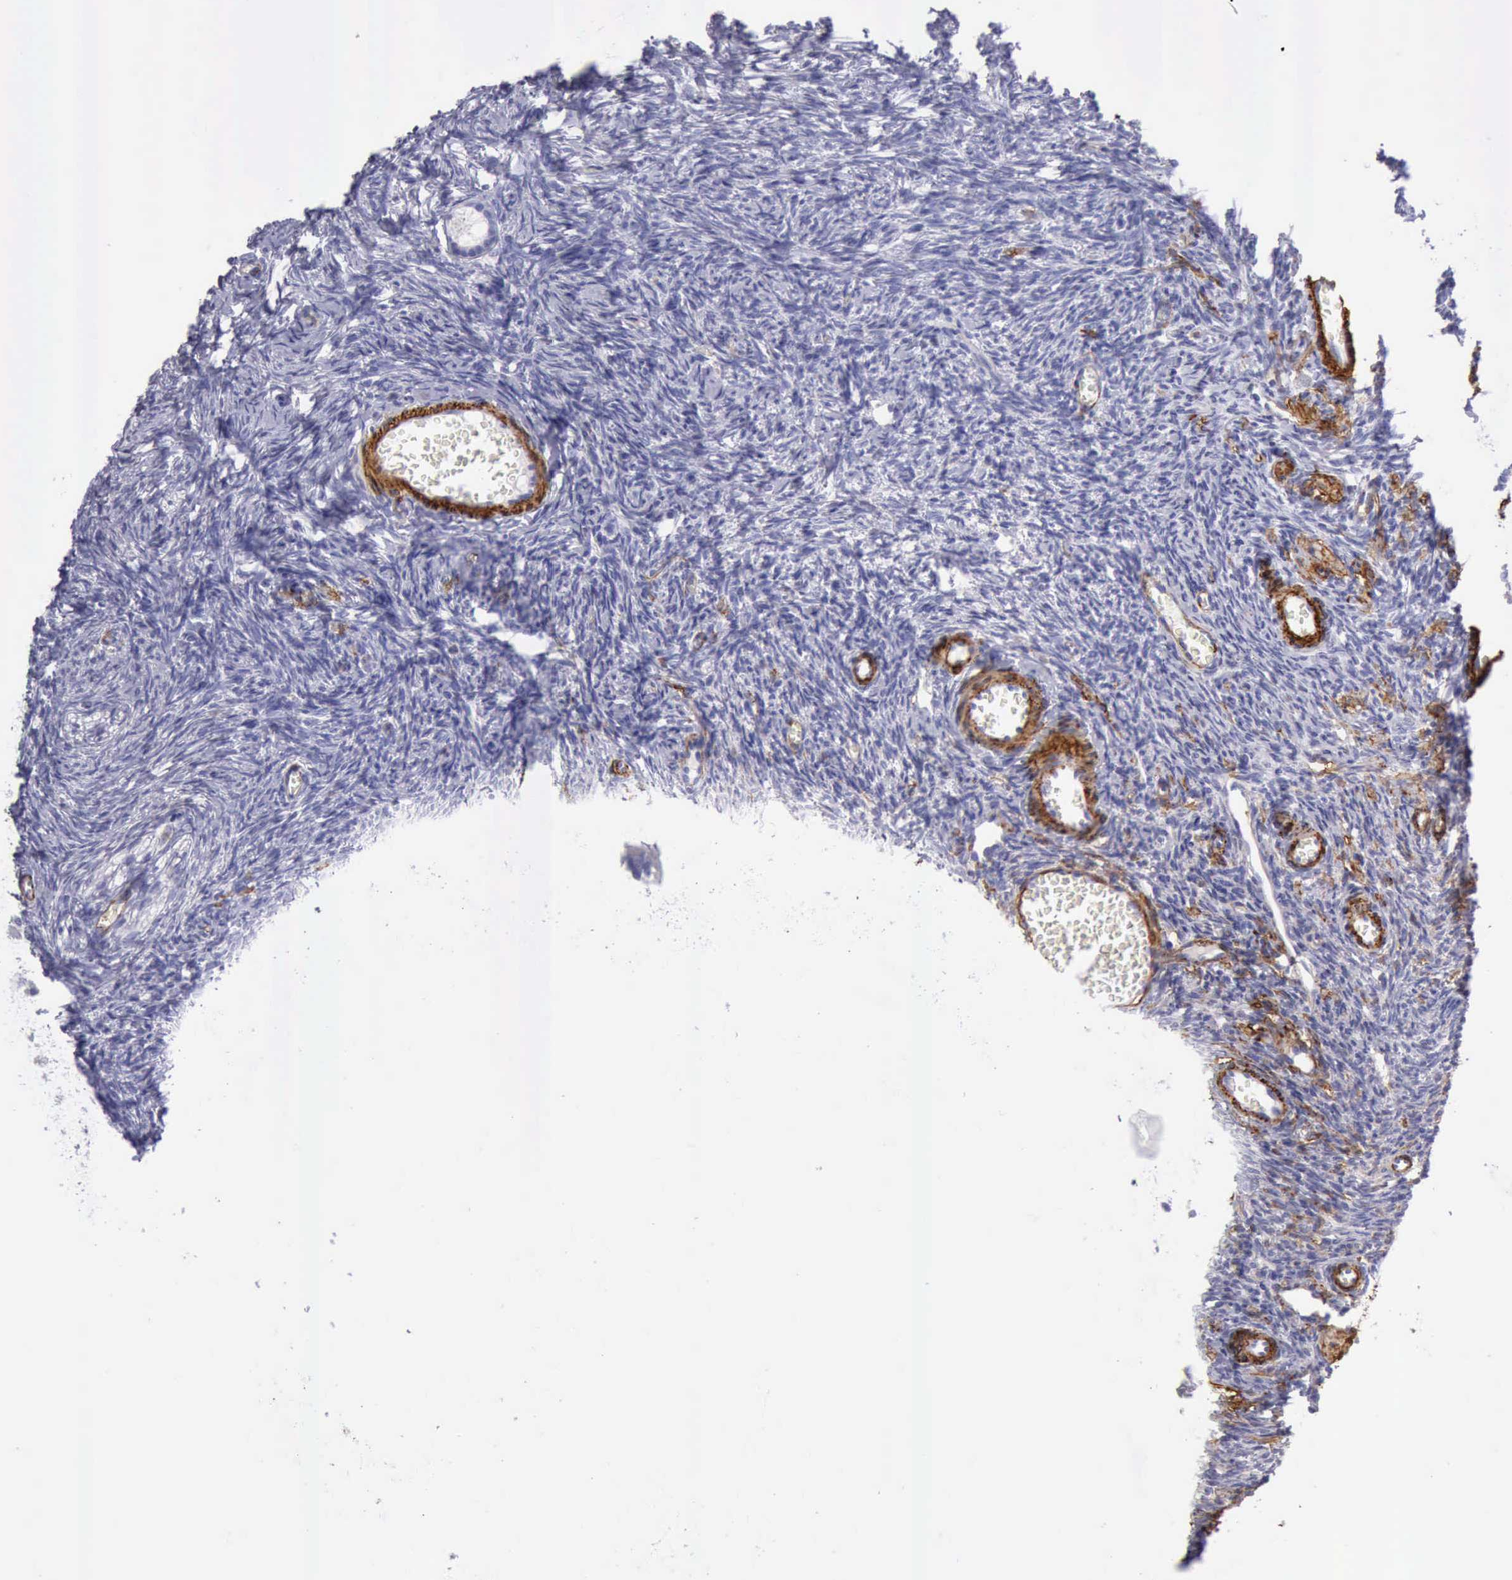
{"staining": {"intensity": "negative", "quantity": "none", "location": "none"}, "tissue": "ovary", "cell_type": "Follicle cells", "image_type": "normal", "snomed": [{"axis": "morphology", "description": "Normal tissue, NOS"}, {"axis": "topography", "description": "Ovary"}], "caption": "This is an immunohistochemistry histopathology image of benign human ovary. There is no positivity in follicle cells.", "gene": "AOC3", "patient": {"sex": "female", "age": 27}}